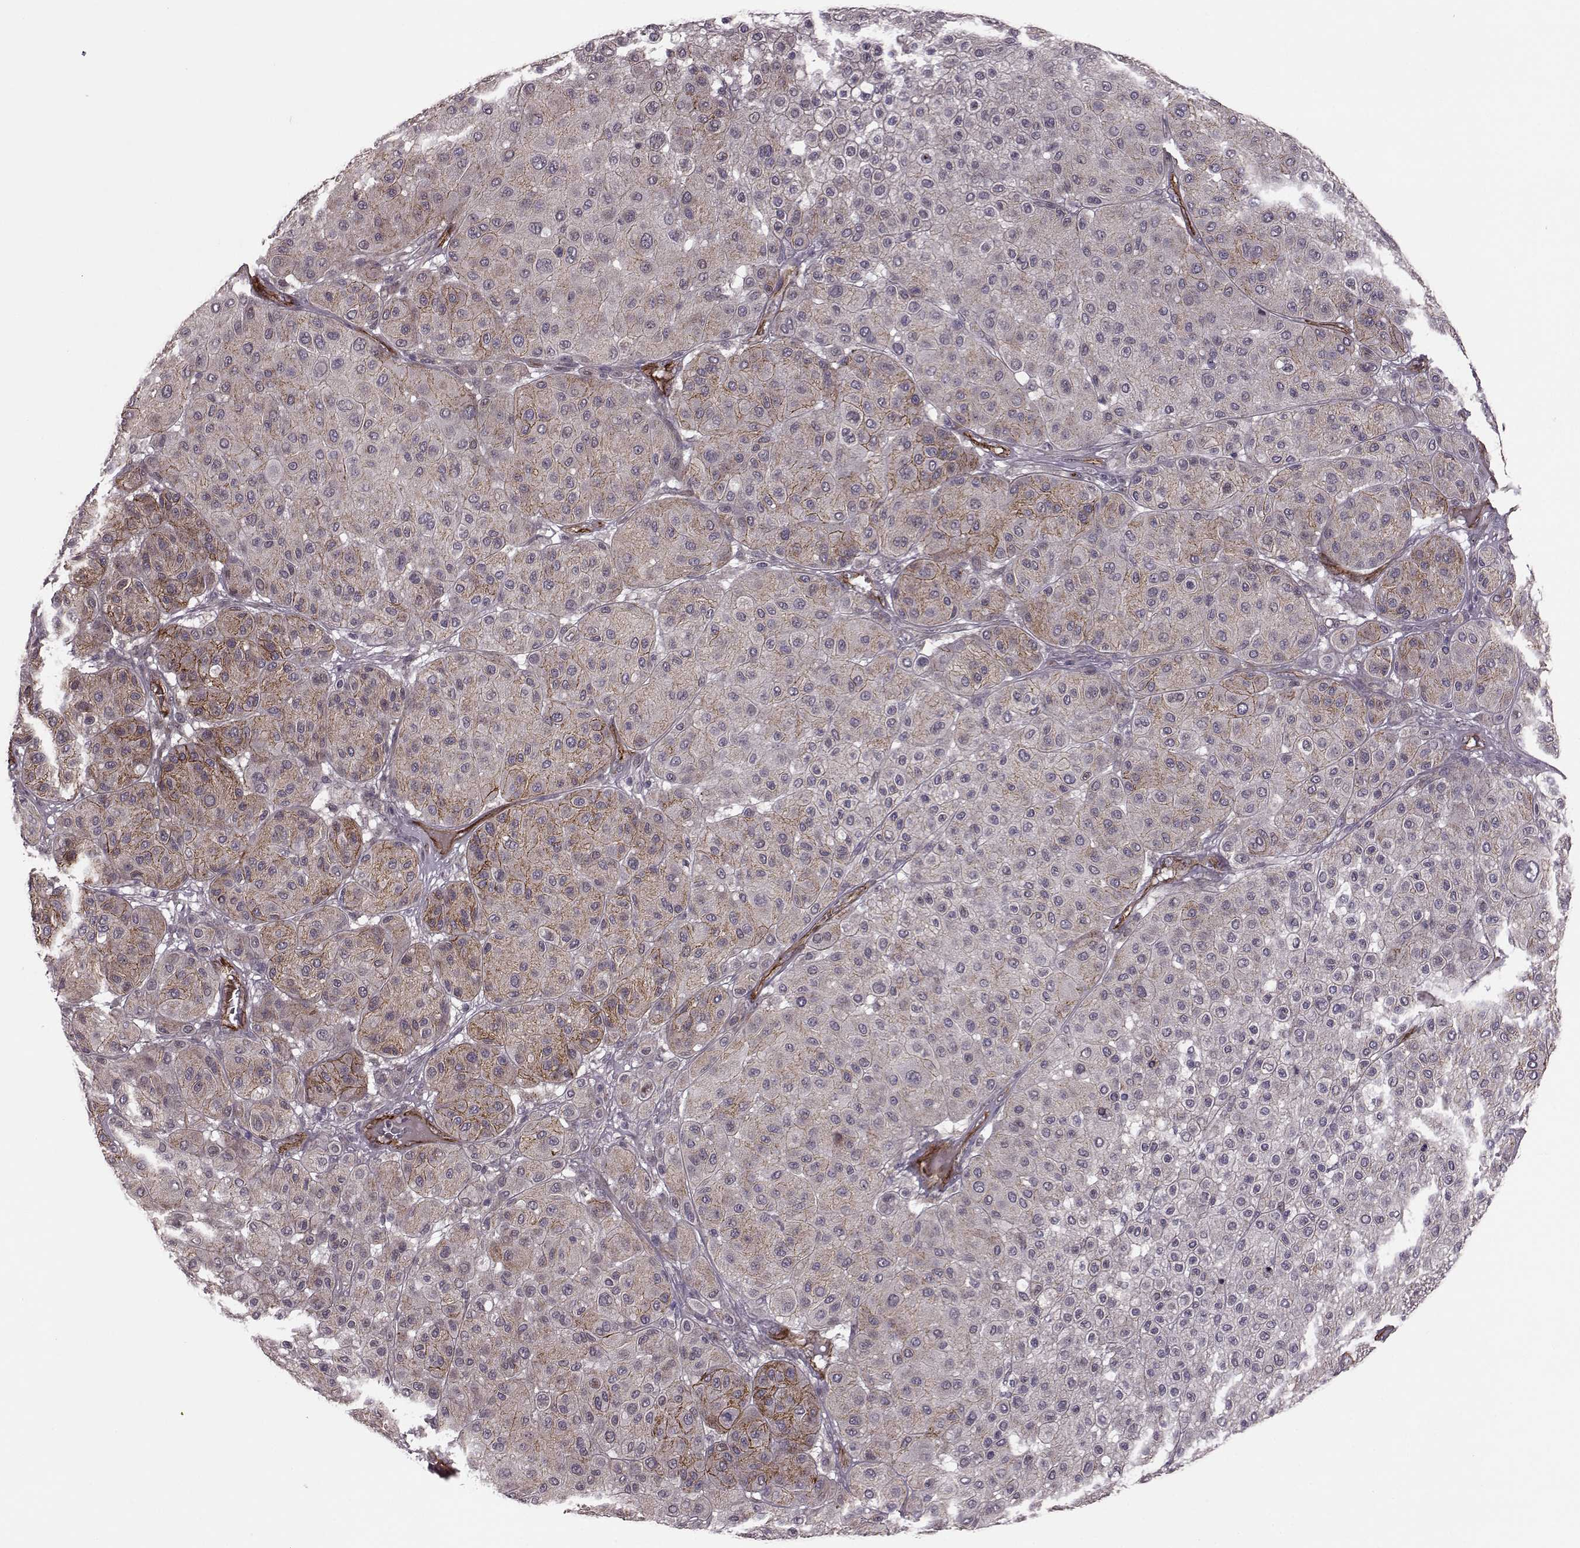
{"staining": {"intensity": "strong", "quantity": "<25%", "location": "cytoplasmic/membranous"}, "tissue": "melanoma", "cell_type": "Tumor cells", "image_type": "cancer", "snomed": [{"axis": "morphology", "description": "Malignant melanoma, Metastatic site"}, {"axis": "topography", "description": "Smooth muscle"}], "caption": "Protein staining of melanoma tissue reveals strong cytoplasmic/membranous staining in about <25% of tumor cells.", "gene": "SYNPO", "patient": {"sex": "male", "age": 41}}